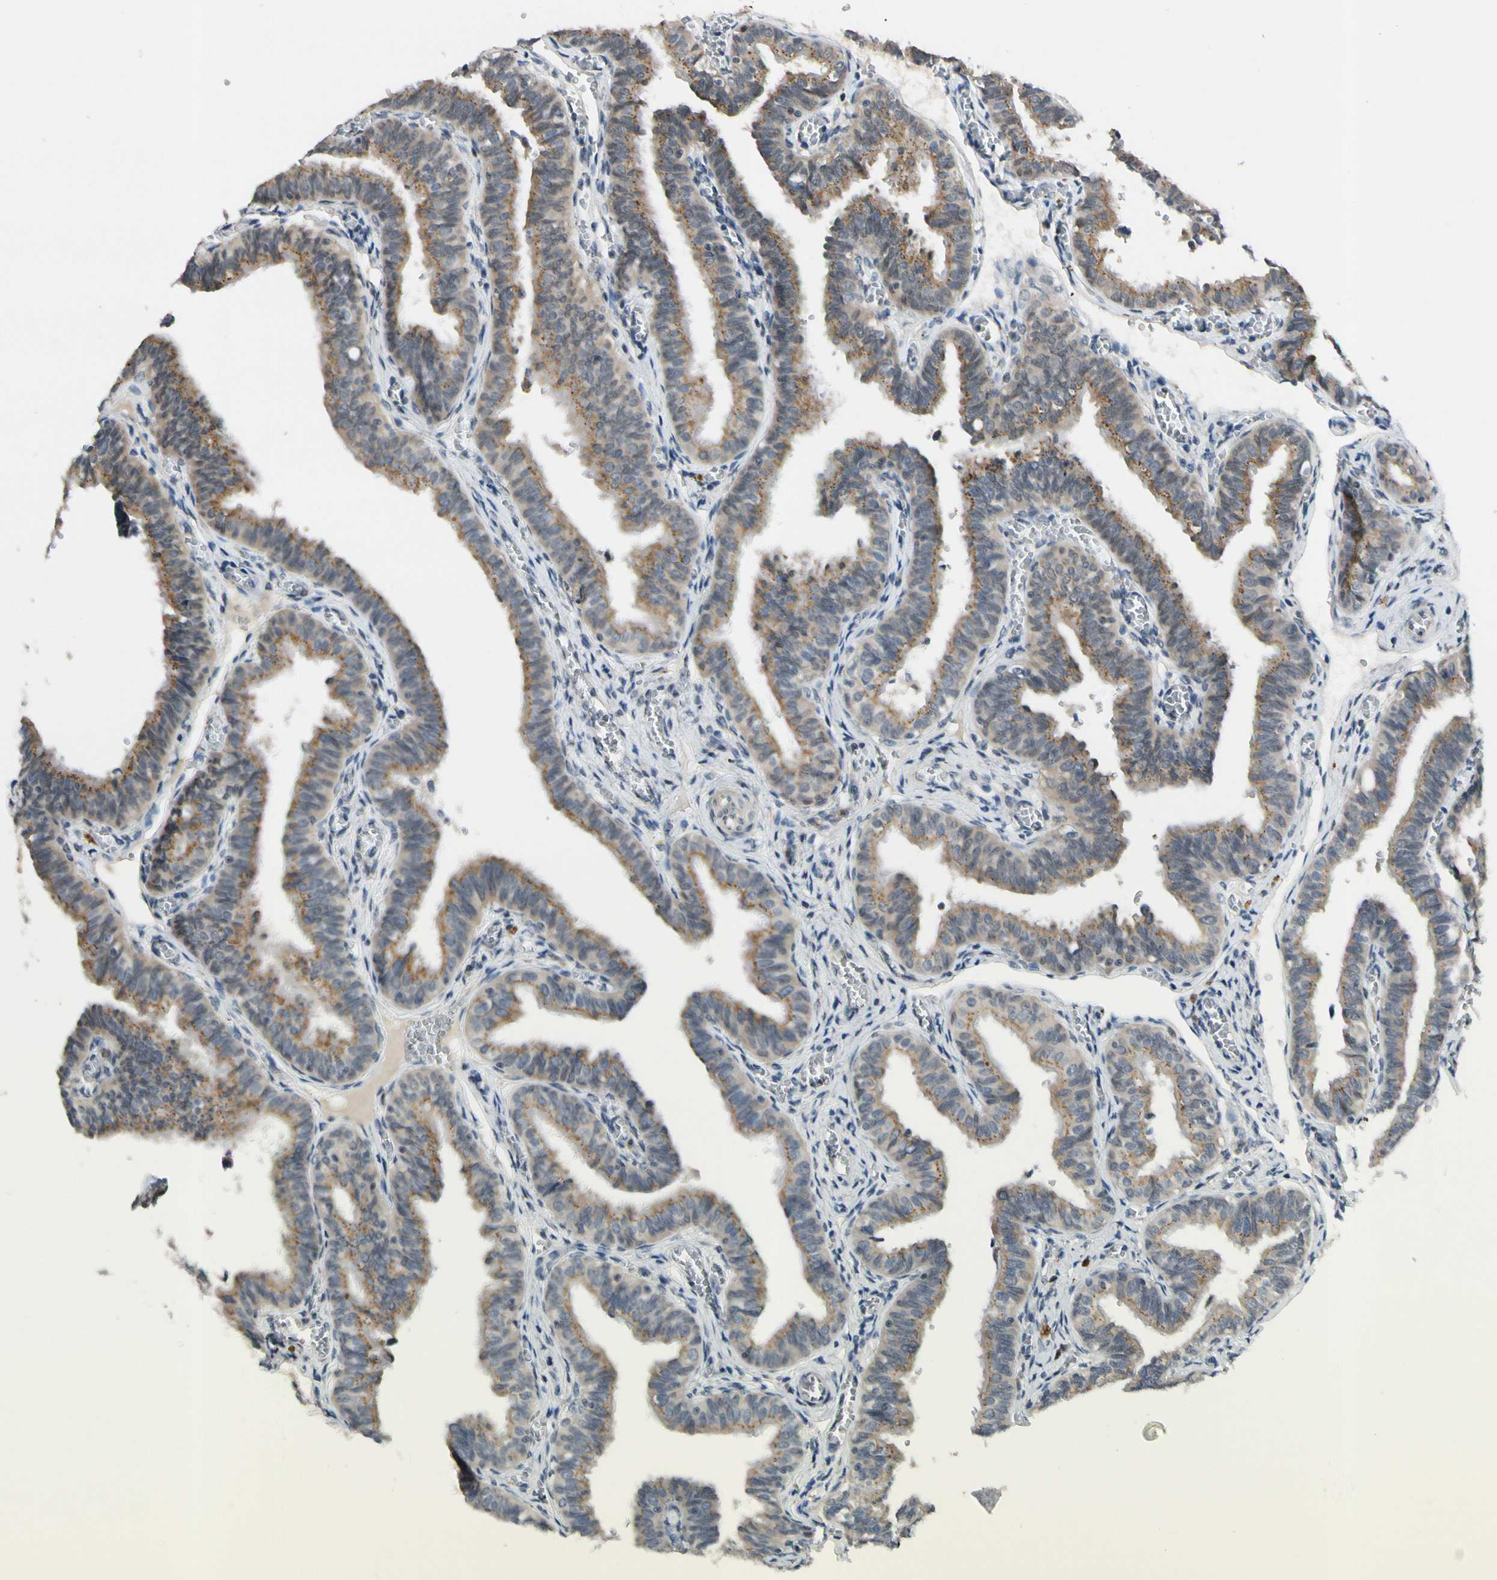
{"staining": {"intensity": "moderate", "quantity": ">75%", "location": "cytoplasmic/membranous"}, "tissue": "fallopian tube", "cell_type": "Glandular cells", "image_type": "normal", "snomed": [{"axis": "morphology", "description": "Normal tissue, NOS"}, {"axis": "topography", "description": "Fallopian tube"}], "caption": "Immunohistochemistry (DAB (3,3'-diaminobenzidine)) staining of normal fallopian tube displays moderate cytoplasmic/membranous protein staining in approximately >75% of glandular cells. (brown staining indicates protein expression, while blue staining denotes nuclei).", "gene": "RPS6KB2", "patient": {"sex": "female", "age": 46}}